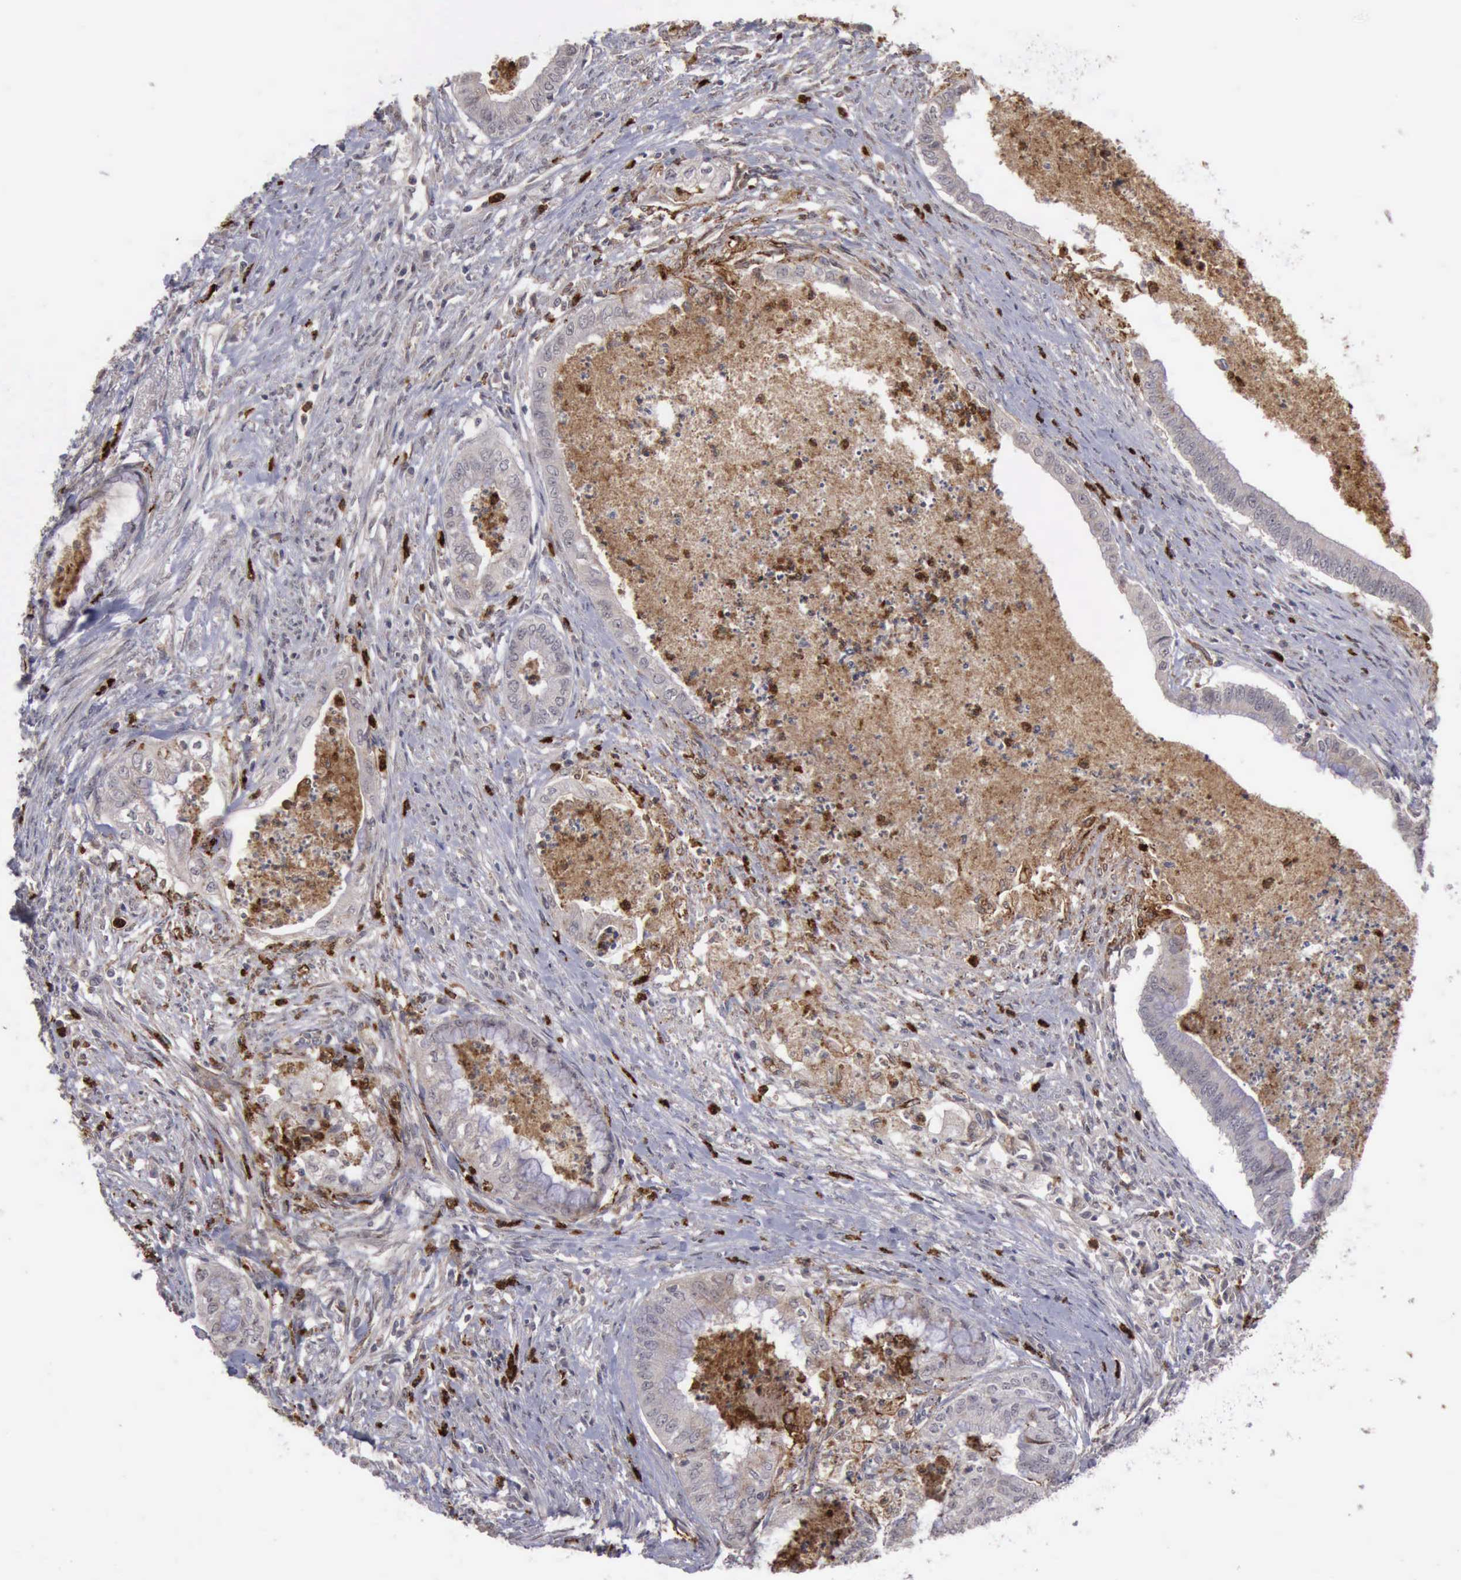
{"staining": {"intensity": "negative", "quantity": "none", "location": "none"}, "tissue": "endometrial cancer", "cell_type": "Tumor cells", "image_type": "cancer", "snomed": [{"axis": "morphology", "description": "Necrosis, NOS"}, {"axis": "morphology", "description": "Adenocarcinoma, NOS"}, {"axis": "topography", "description": "Endometrium"}], "caption": "Protein analysis of endometrial cancer (adenocarcinoma) demonstrates no significant expression in tumor cells.", "gene": "MMP9", "patient": {"sex": "female", "age": 79}}